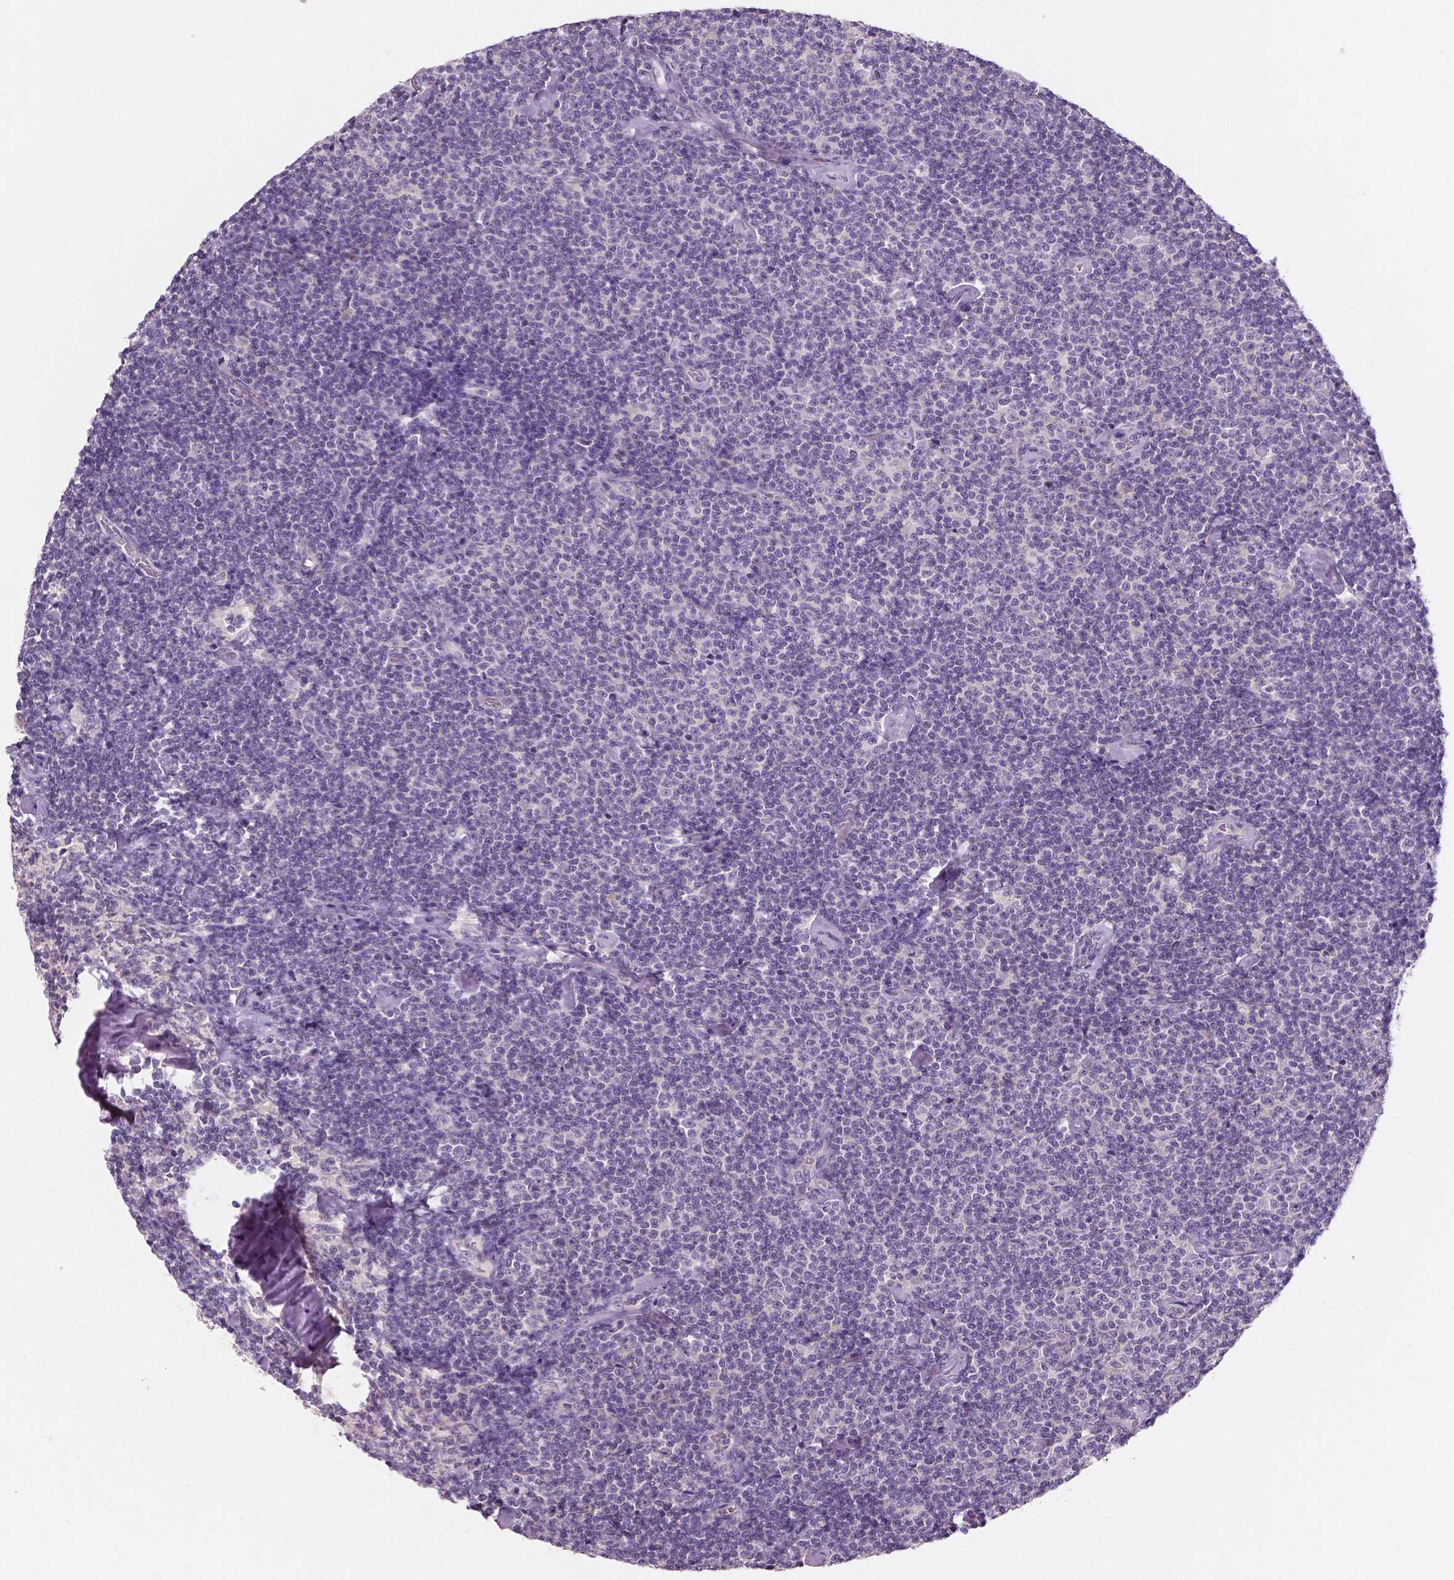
{"staining": {"intensity": "negative", "quantity": "none", "location": "none"}, "tissue": "lymphoma", "cell_type": "Tumor cells", "image_type": "cancer", "snomed": [{"axis": "morphology", "description": "Malignant lymphoma, non-Hodgkin's type, Low grade"}, {"axis": "topography", "description": "Lymph node"}], "caption": "Immunohistochemistry micrograph of neoplastic tissue: human malignant lymphoma, non-Hodgkin's type (low-grade) stained with DAB (3,3'-diaminobenzidine) reveals no significant protein positivity in tumor cells. The staining is performed using DAB brown chromogen with nuclei counter-stained in using hematoxylin.", "gene": "LSM14B", "patient": {"sex": "male", "age": 81}}